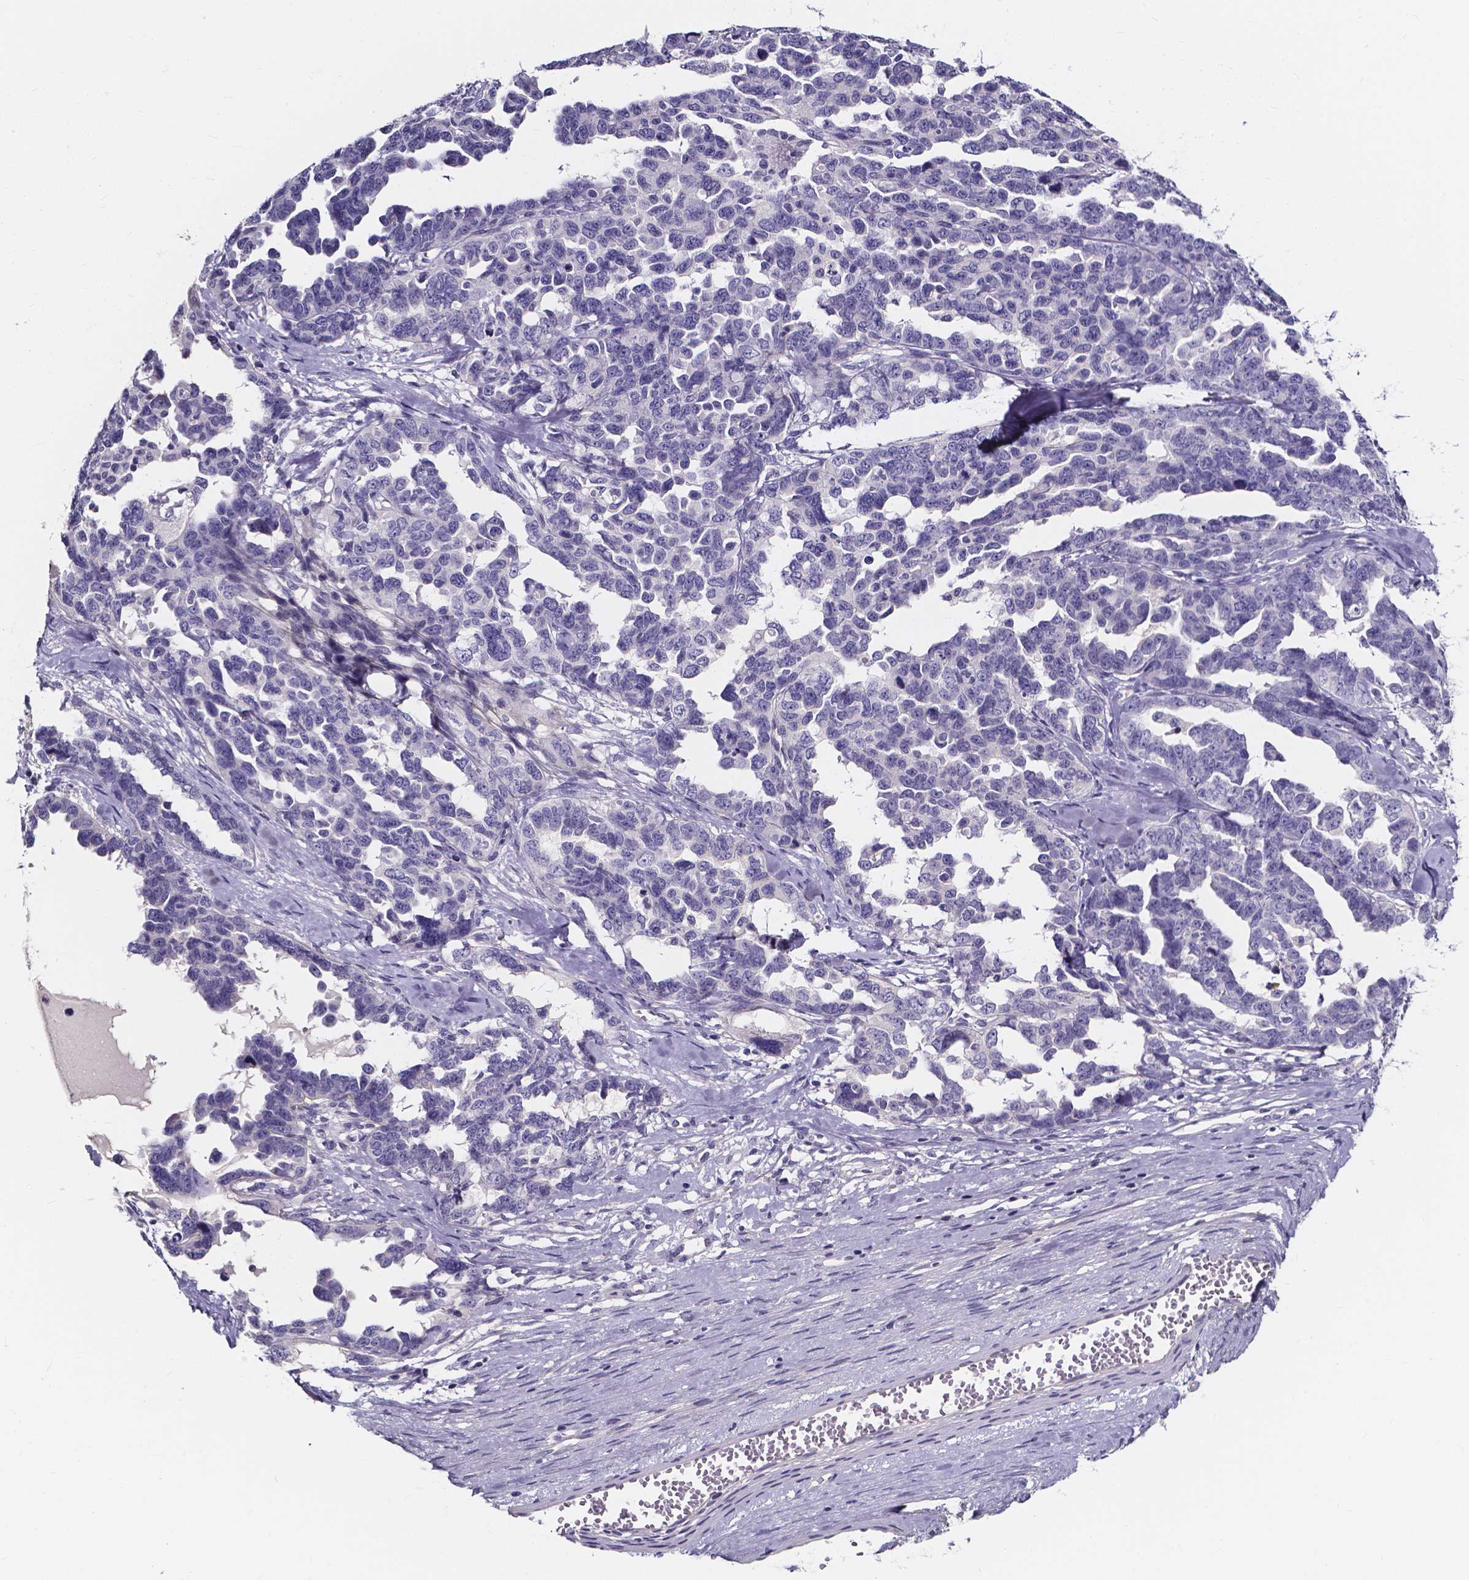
{"staining": {"intensity": "negative", "quantity": "none", "location": "none"}, "tissue": "ovarian cancer", "cell_type": "Tumor cells", "image_type": "cancer", "snomed": [{"axis": "morphology", "description": "Cystadenocarcinoma, serous, NOS"}, {"axis": "topography", "description": "Ovary"}], "caption": "Immunohistochemical staining of human ovarian cancer (serous cystadenocarcinoma) reveals no significant staining in tumor cells.", "gene": "SPOCD1", "patient": {"sex": "female", "age": 69}}